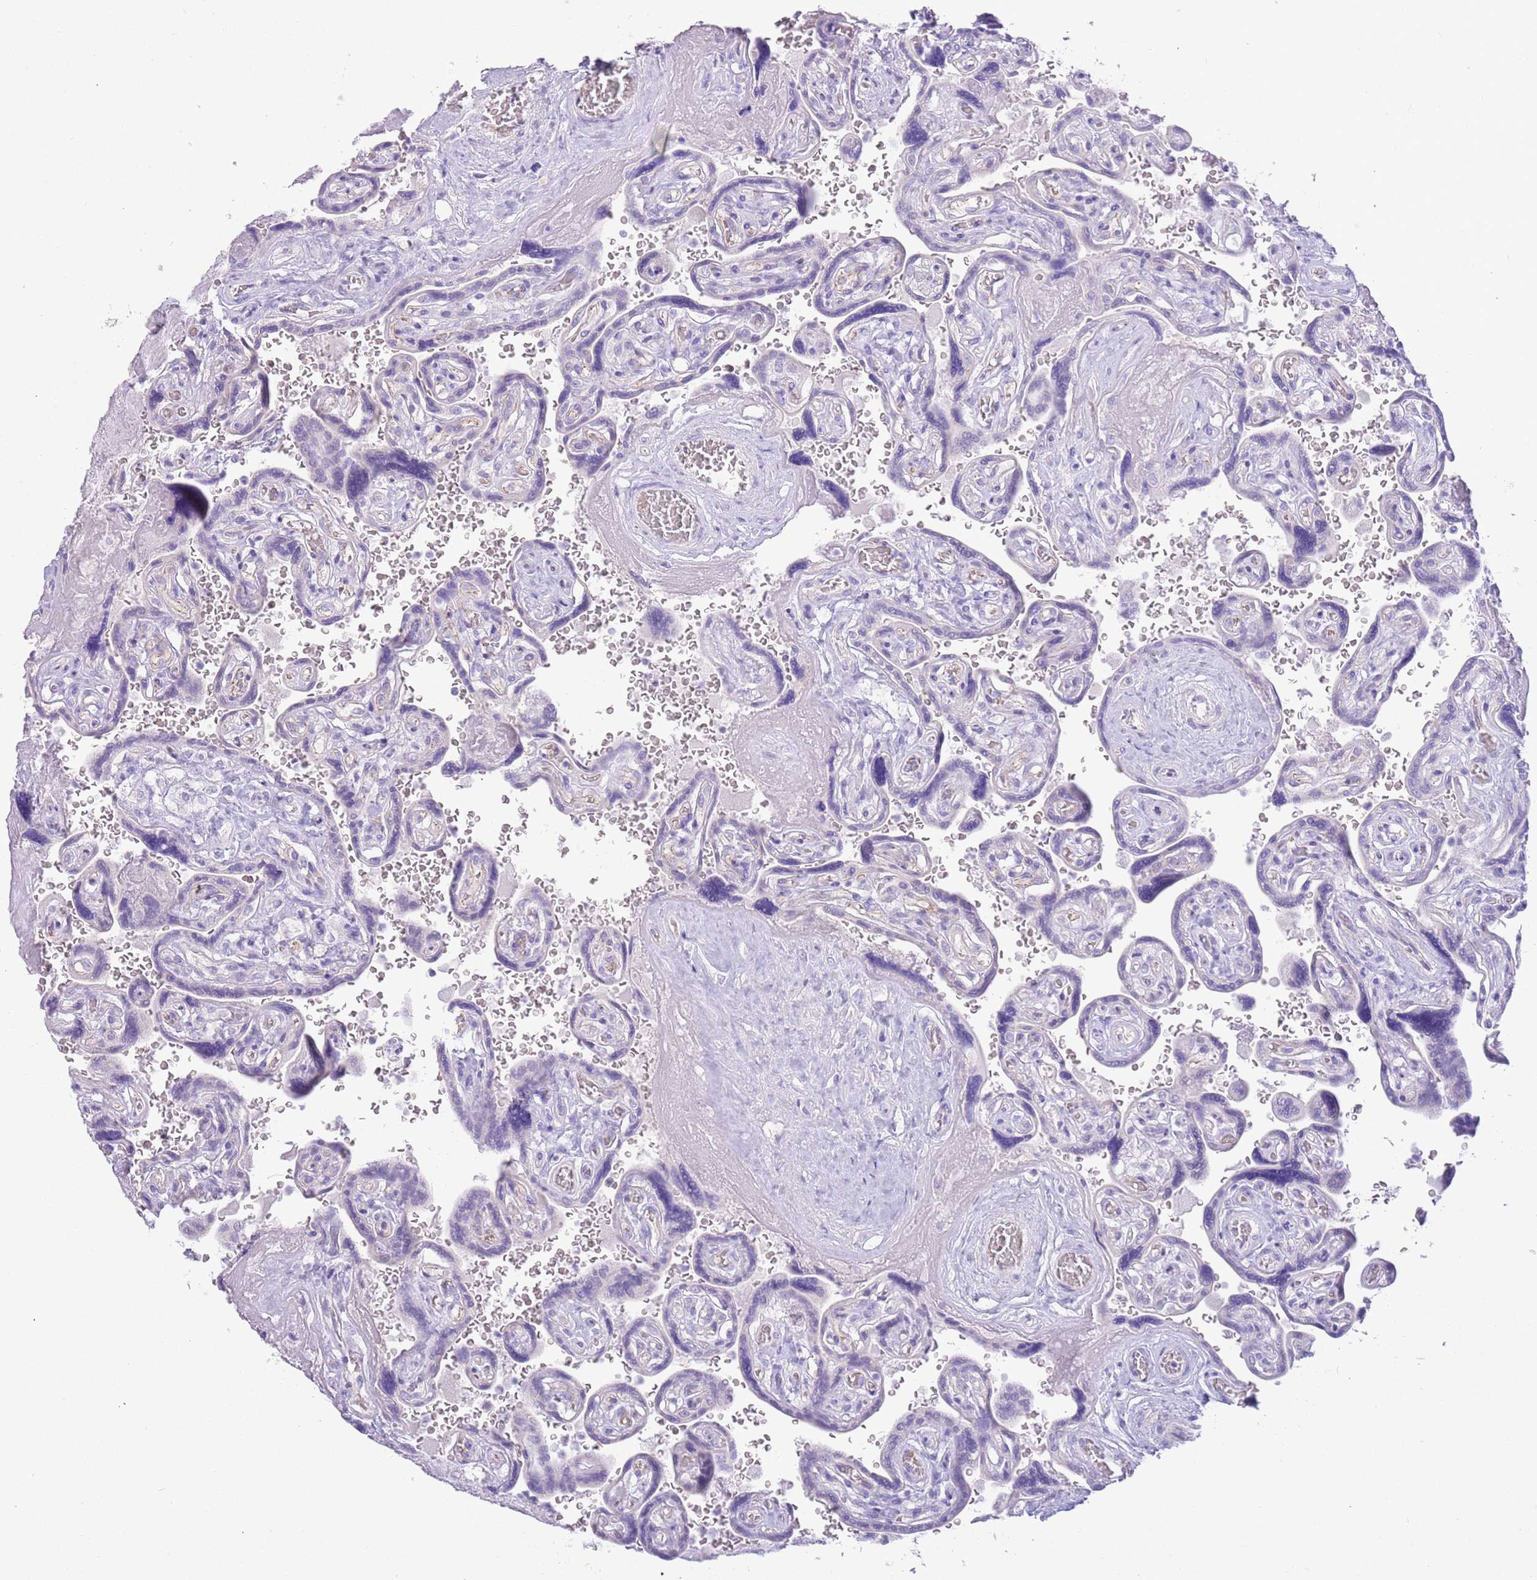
{"staining": {"intensity": "negative", "quantity": "none", "location": "none"}, "tissue": "placenta", "cell_type": "Trophoblastic cells", "image_type": "normal", "snomed": [{"axis": "morphology", "description": "Normal tissue, NOS"}, {"axis": "topography", "description": "Placenta"}], "caption": "Protein analysis of benign placenta exhibits no significant positivity in trophoblastic cells.", "gene": "ACR", "patient": {"sex": "female", "age": 32}}